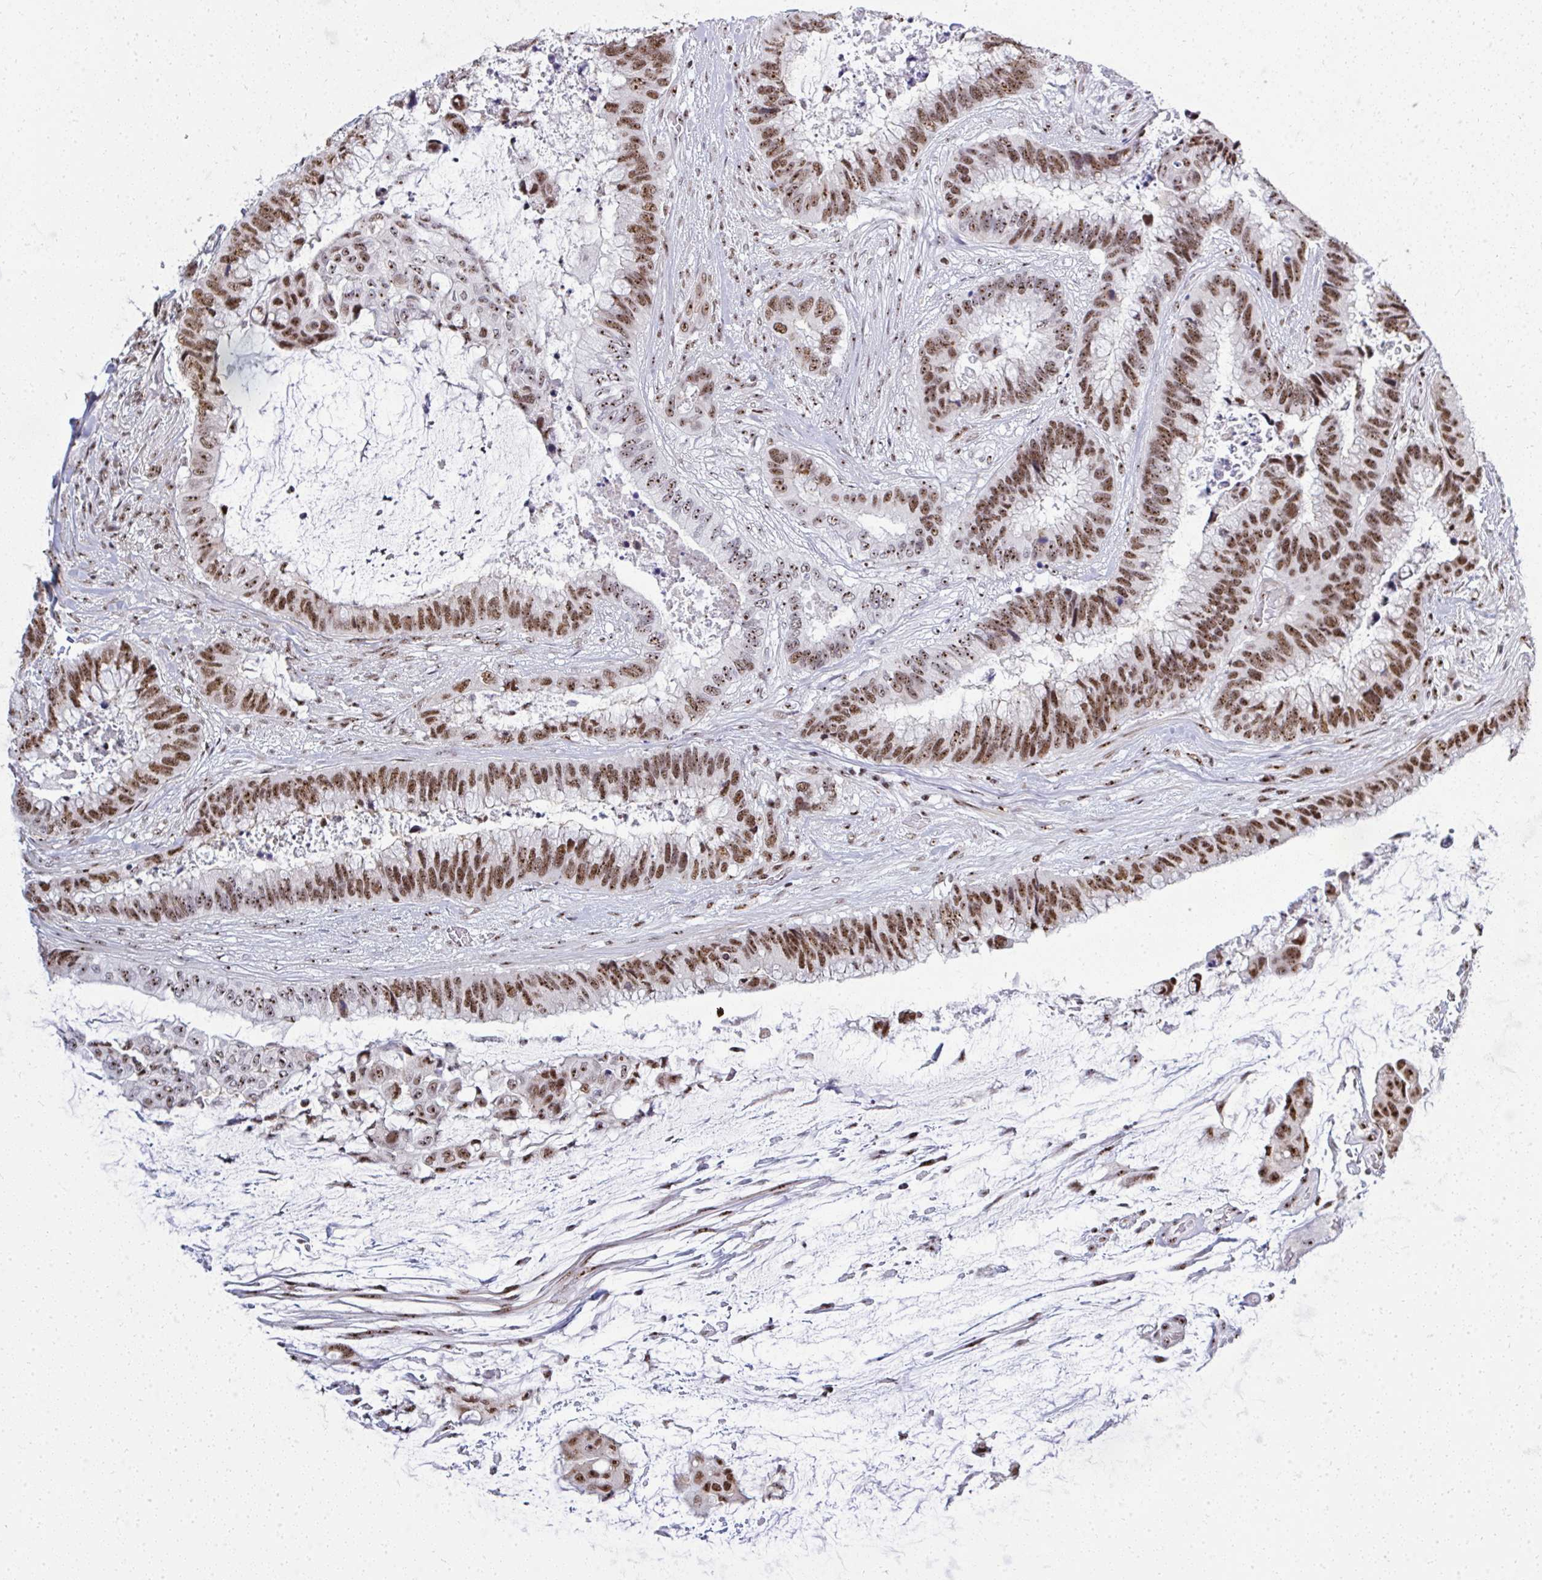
{"staining": {"intensity": "moderate", "quantity": ">75%", "location": "nuclear"}, "tissue": "colorectal cancer", "cell_type": "Tumor cells", "image_type": "cancer", "snomed": [{"axis": "morphology", "description": "Adenocarcinoma, NOS"}, {"axis": "topography", "description": "Rectum"}], "caption": "IHC (DAB) staining of human adenocarcinoma (colorectal) demonstrates moderate nuclear protein expression in approximately >75% of tumor cells. (DAB IHC, brown staining for protein, blue staining for nuclei).", "gene": "SIRT7", "patient": {"sex": "female", "age": 59}}